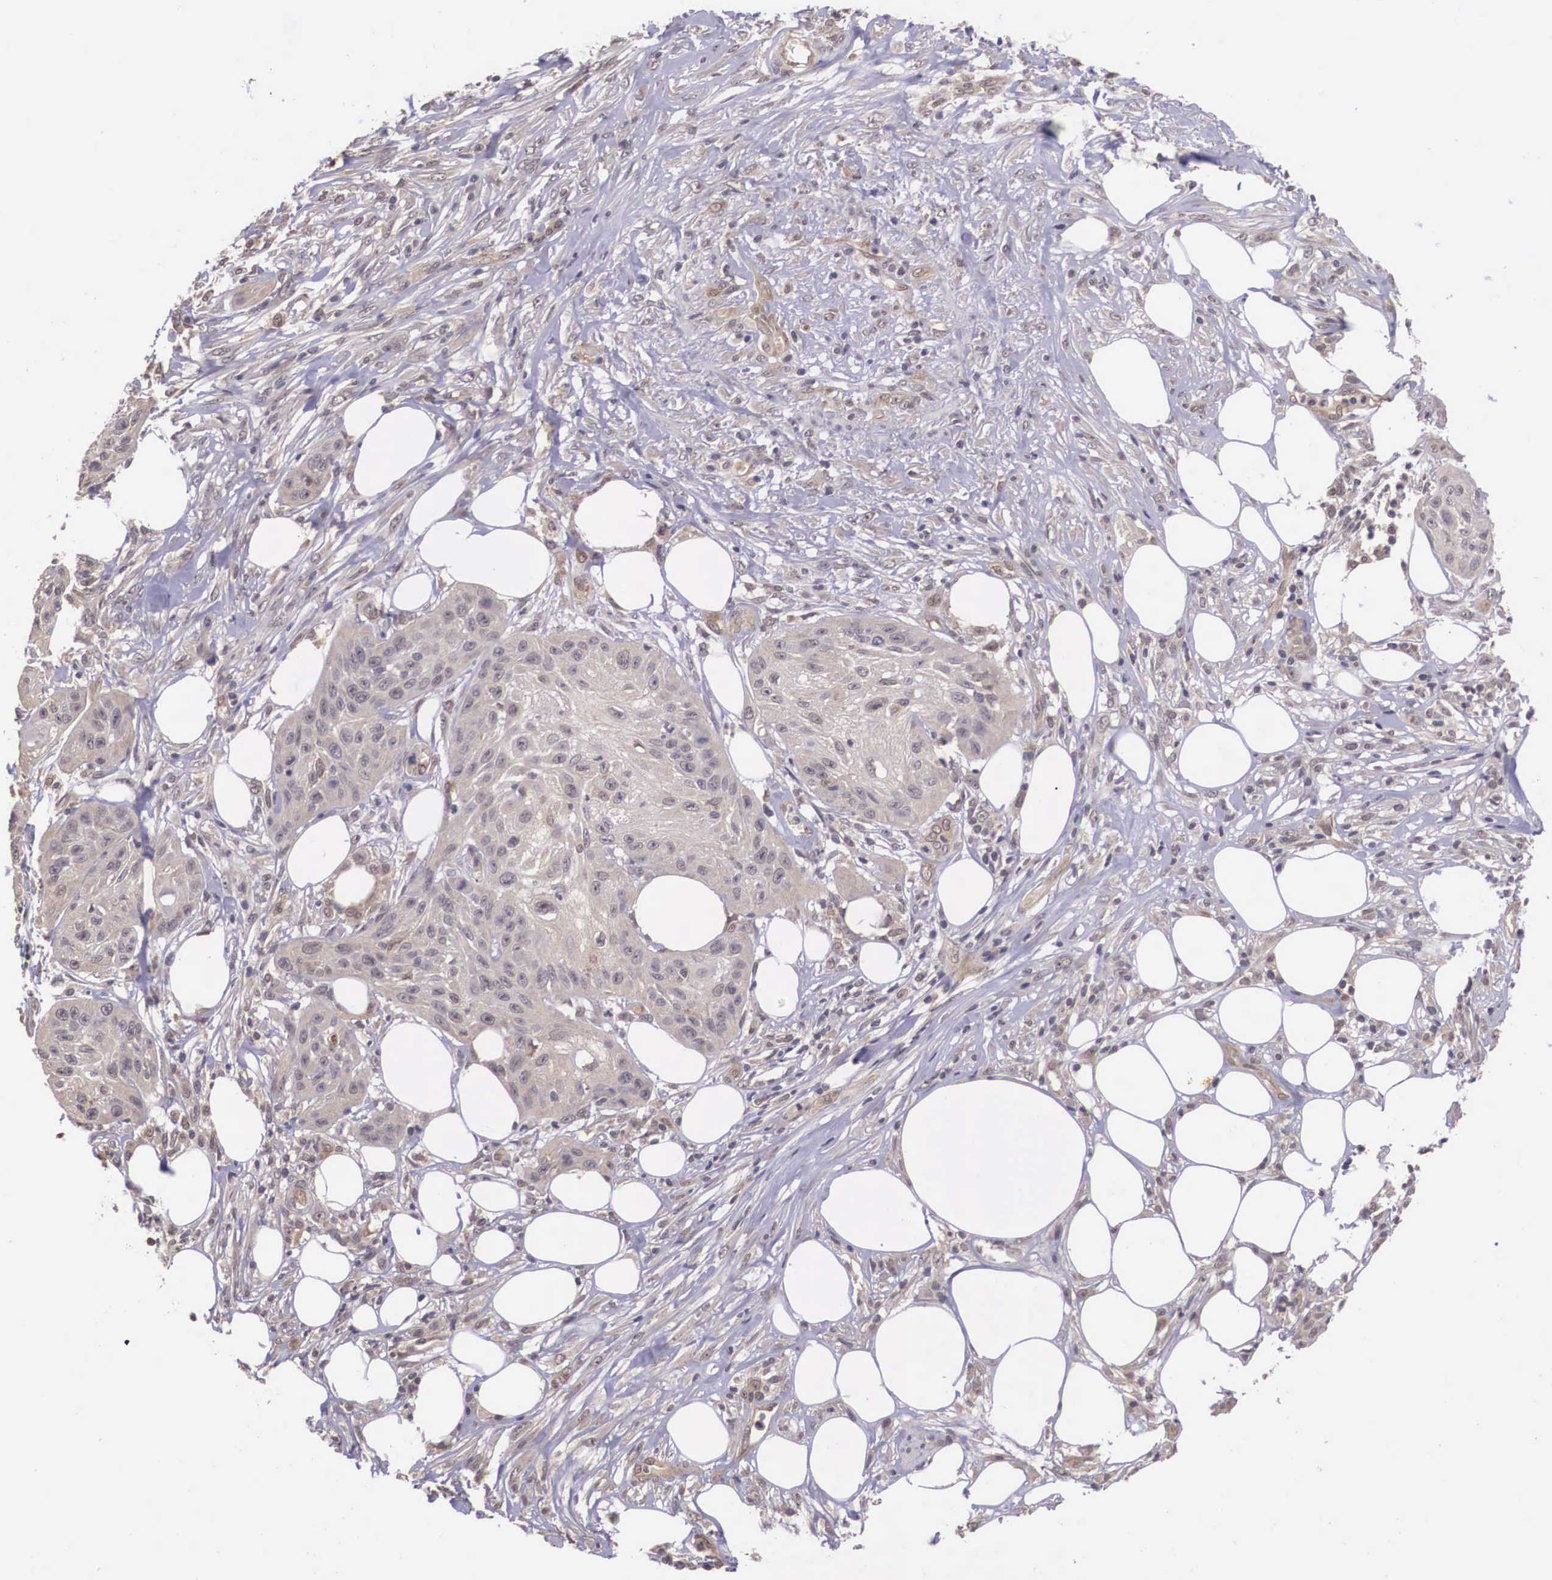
{"staining": {"intensity": "weak", "quantity": ">75%", "location": "cytoplasmic/membranous"}, "tissue": "skin cancer", "cell_type": "Tumor cells", "image_type": "cancer", "snomed": [{"axis": "morphology", "description": "Squamous cell carcinoma, NOS"}, {"axis": "topography", "description": "Skin"}], "caption": "Skin cancer was stained to show a protein in brown. There is low levels of weak cytoplasmic/membranous expression in about >75% of tumor cells. (Stains: DAB in brown, nuclei in blue, Microscopy: brightfield microscopy at high magnification).", "gene": "VASH1", "patient": {"sex": "female", "age": 88}}